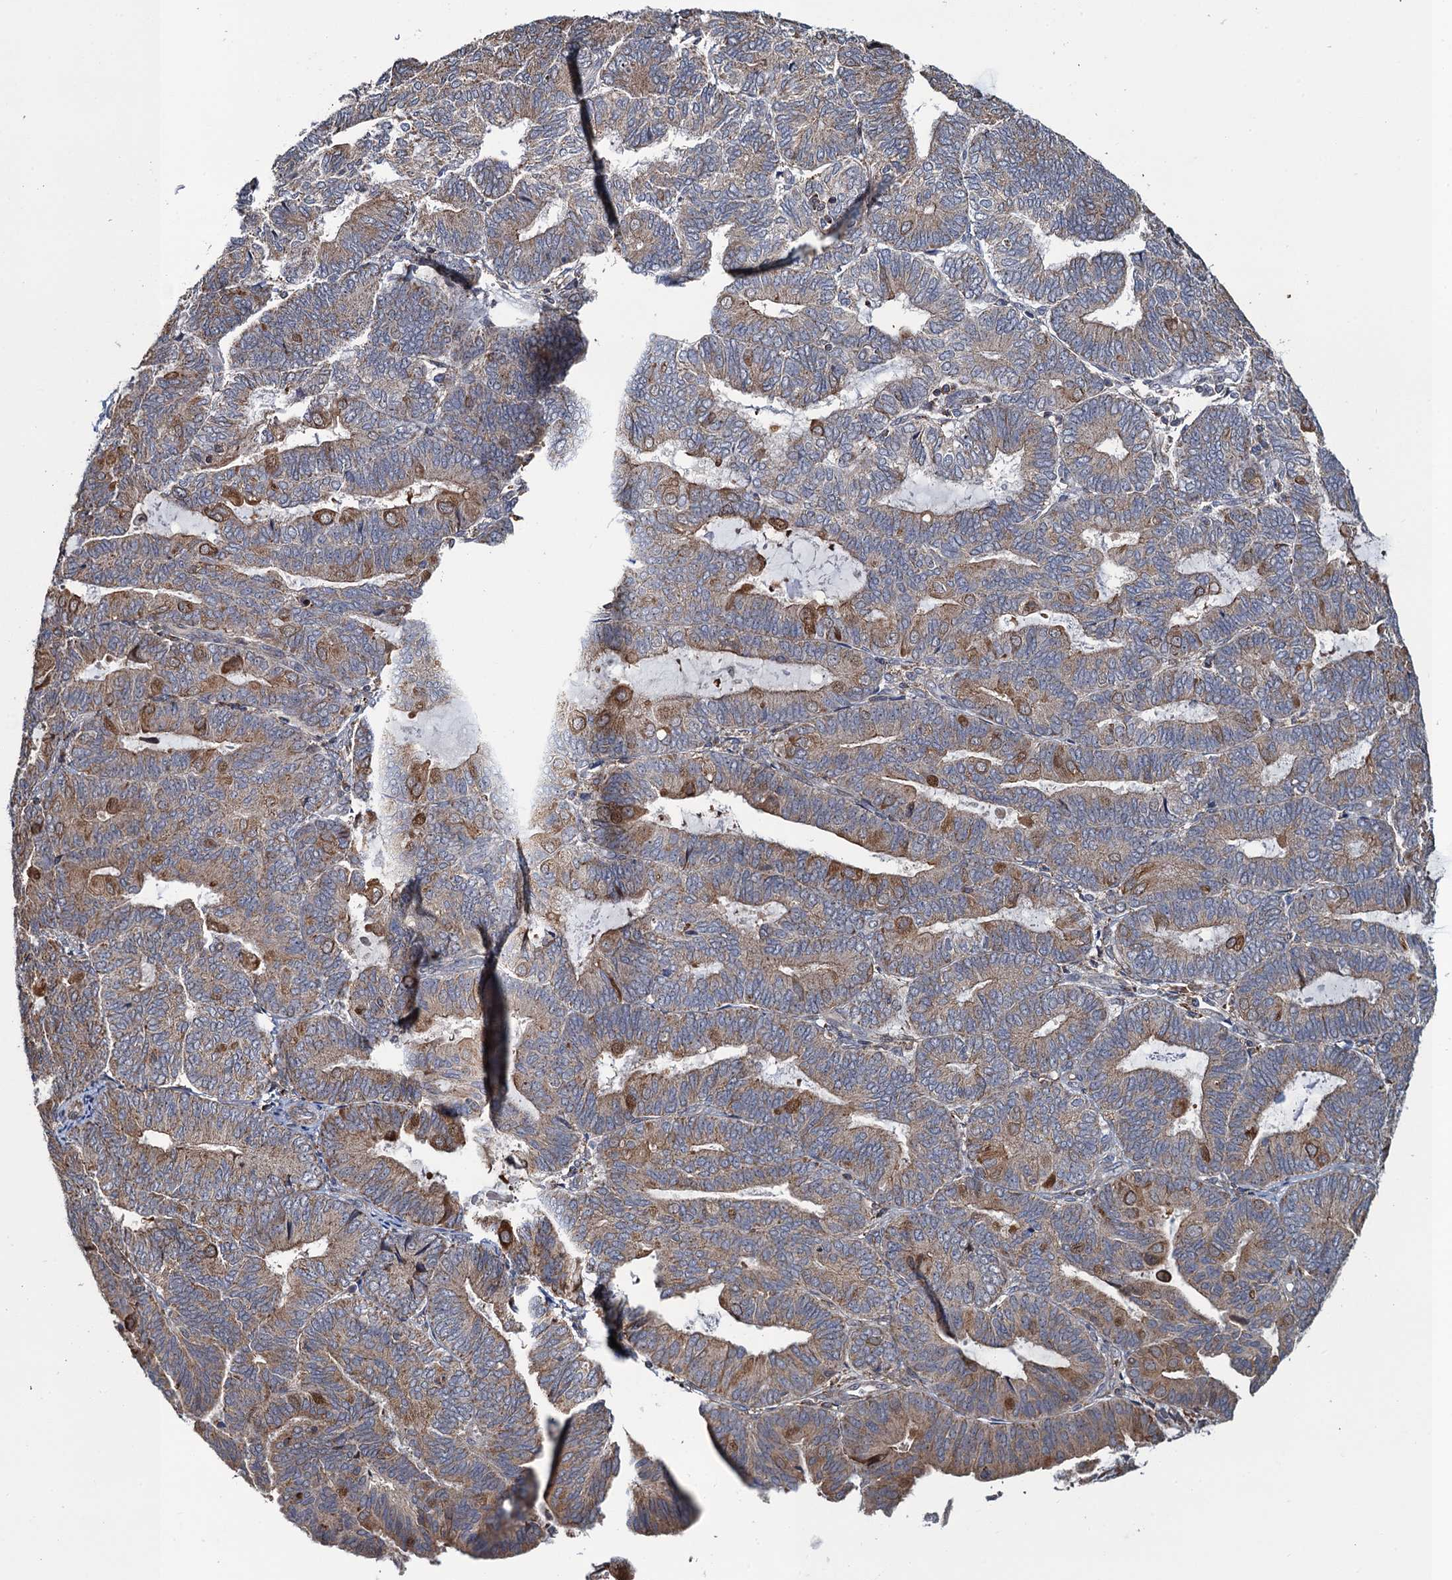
{"staining": {"intensity": "moderate", "quantity": "<25%", "location": "cytoplasmic/membranous"}, "tissue": "endometrial cancer", "cell_type": "Tumor cells", "image_type": "cancer", "snomed": [{"axis": "morphology", "description": "Adenocarcinoma, NOS"}, {"axis": "topography", "description": "Endometrium"}], "caption": "Approximately <25% of tumor cells in endometrial cancer exhibit moderate cytoplasmic/membranous protein expression as visualized by brown immunohistochemical staining.", "gene": "CCDC102A", "patient": {"sex": "female", "age": 81}}